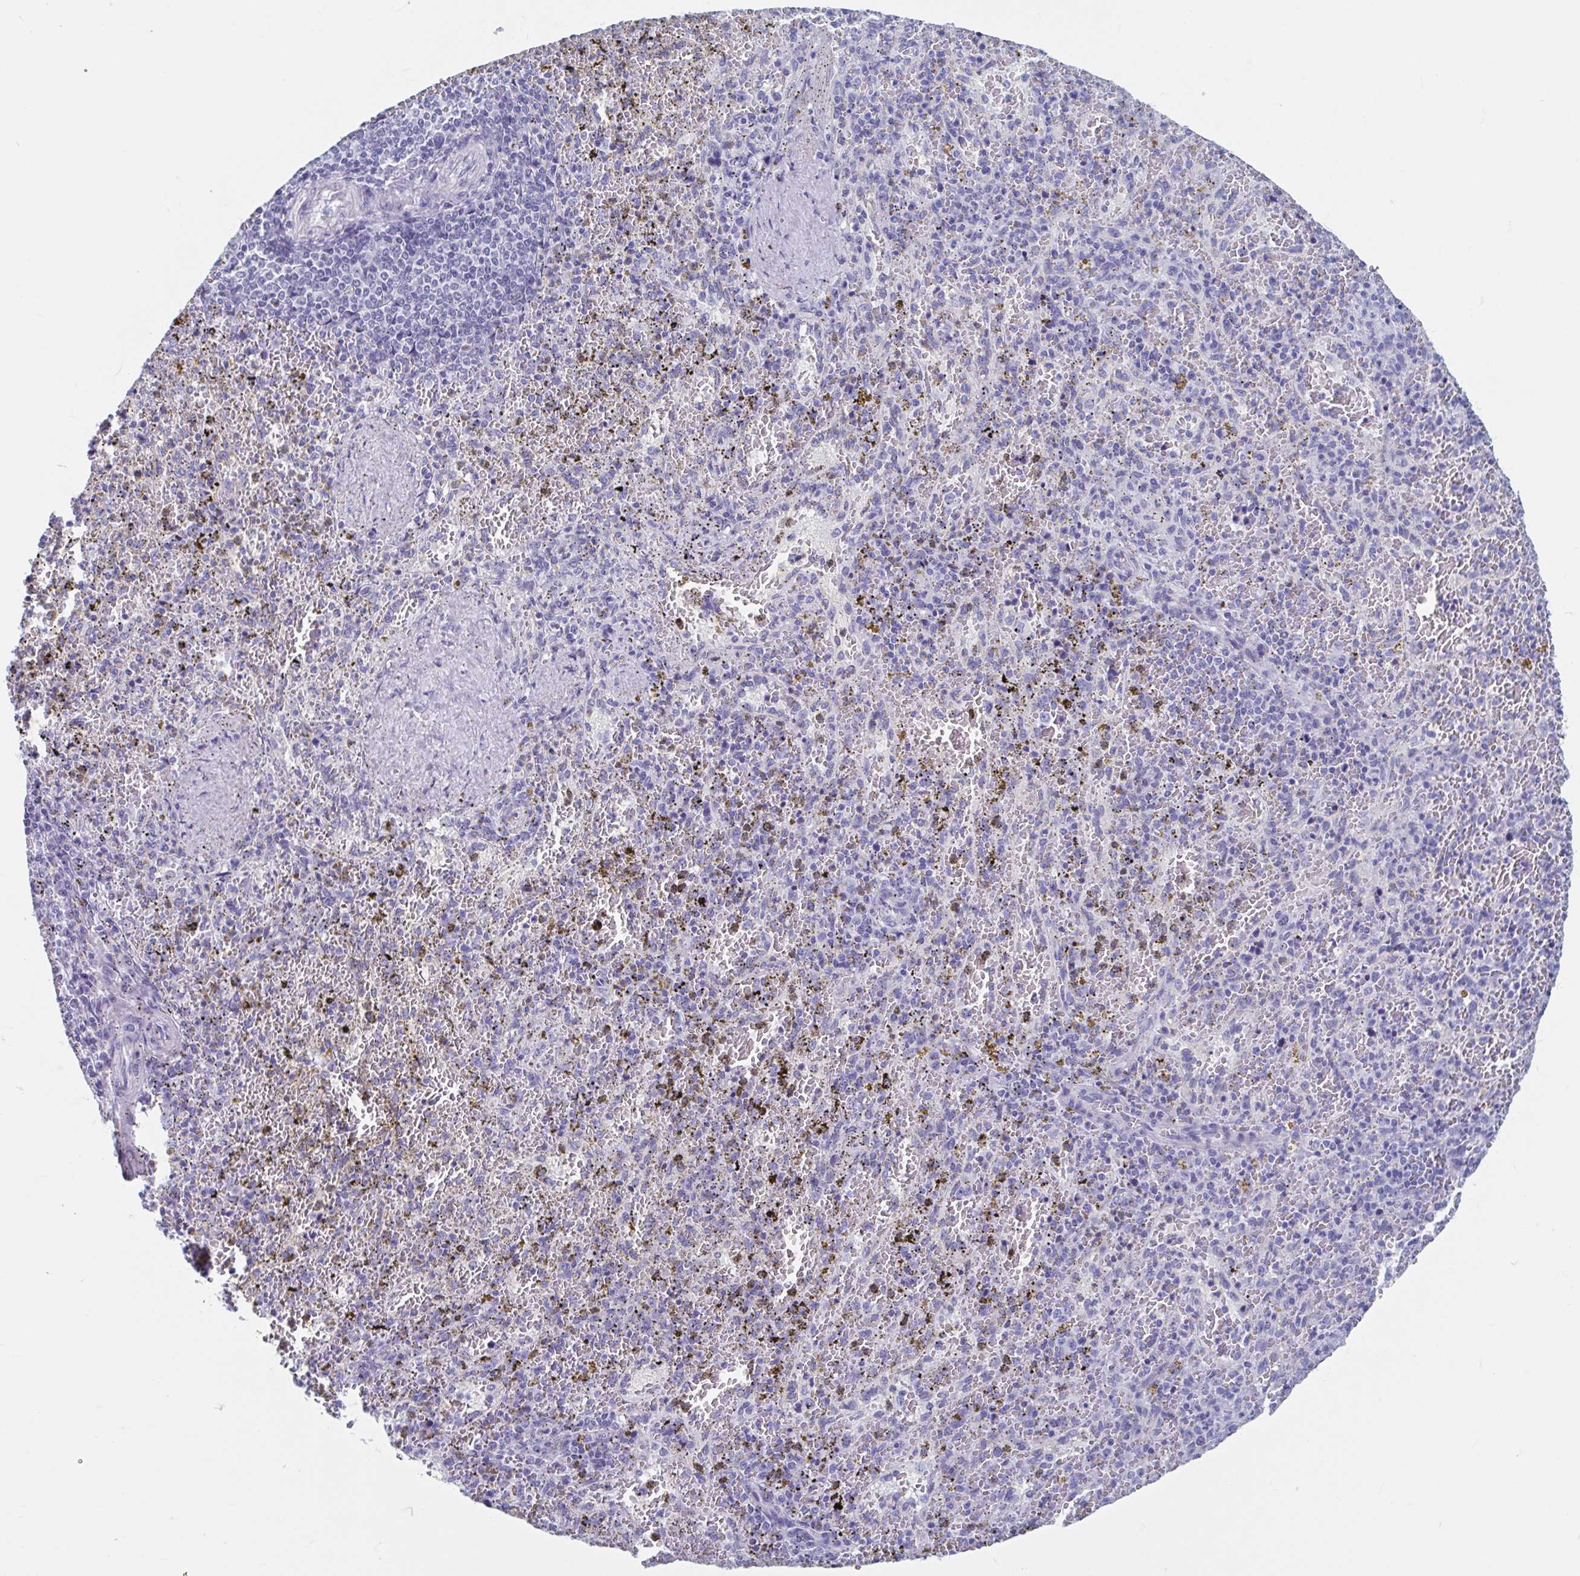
{"staining": {"intensity": "negative", "quantity": "none", "location": "none"}, "tissue": "spleen", "cell_type": "Cells in red pulp", "image_type": "normal", "snomed": [{"axis": "morphology", "description": "Normal tissue, NOS"}, {"axis": "topography", "description": "Spleen"}], "caption": "Immunohistochemistry (IHC) histopathology image of benign spleen: human spleen stained with DAB (3,3'-diaminobenzidine) demonstrates no significant protein expression in cells in red pulp. (DAB (3,3'-diaminobenzidine) IHC with hematoxylin counter stain).", "gene": "SHCBP1L", "patient": {"sex": "female", "age": 50}}